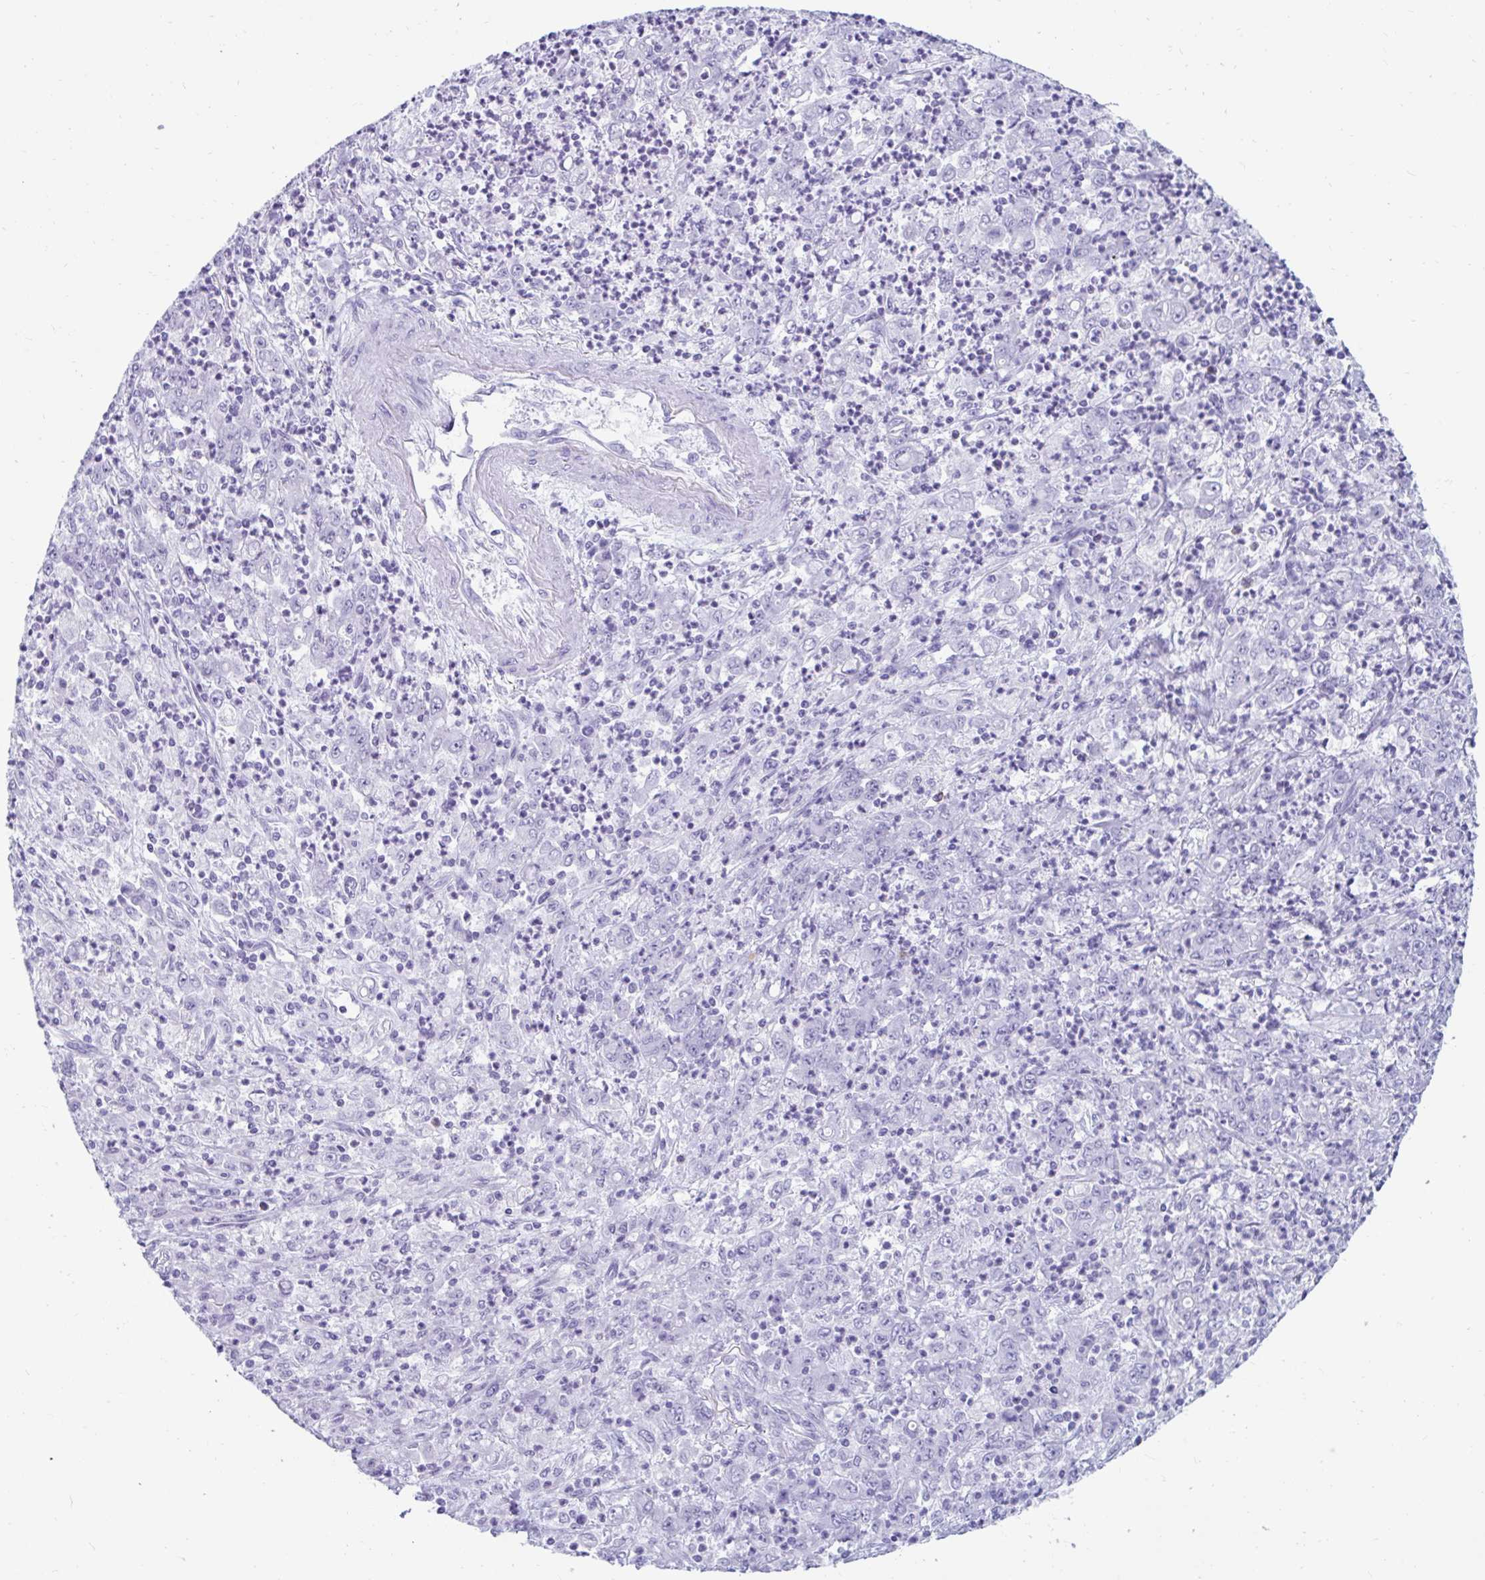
{"staining": {"intensity": "negative", "quantity": "none", "location": "none"}, "tissue": "stomach cancer", "cell_type": "Tumor cells", "image_type": "cancer", "snomed": [{"axis": "morphology", "description": "Adenocarcinoma, NOS"}, {"axis": "topography", "description": "Stomach, lower"}], "caption": "Stomach adenocarcinoma was stained to show a protein in brown. There is no significant positivity in tumor cells.", "gene": "GKN2", "patient": {"sex": "female", "age": 71}}